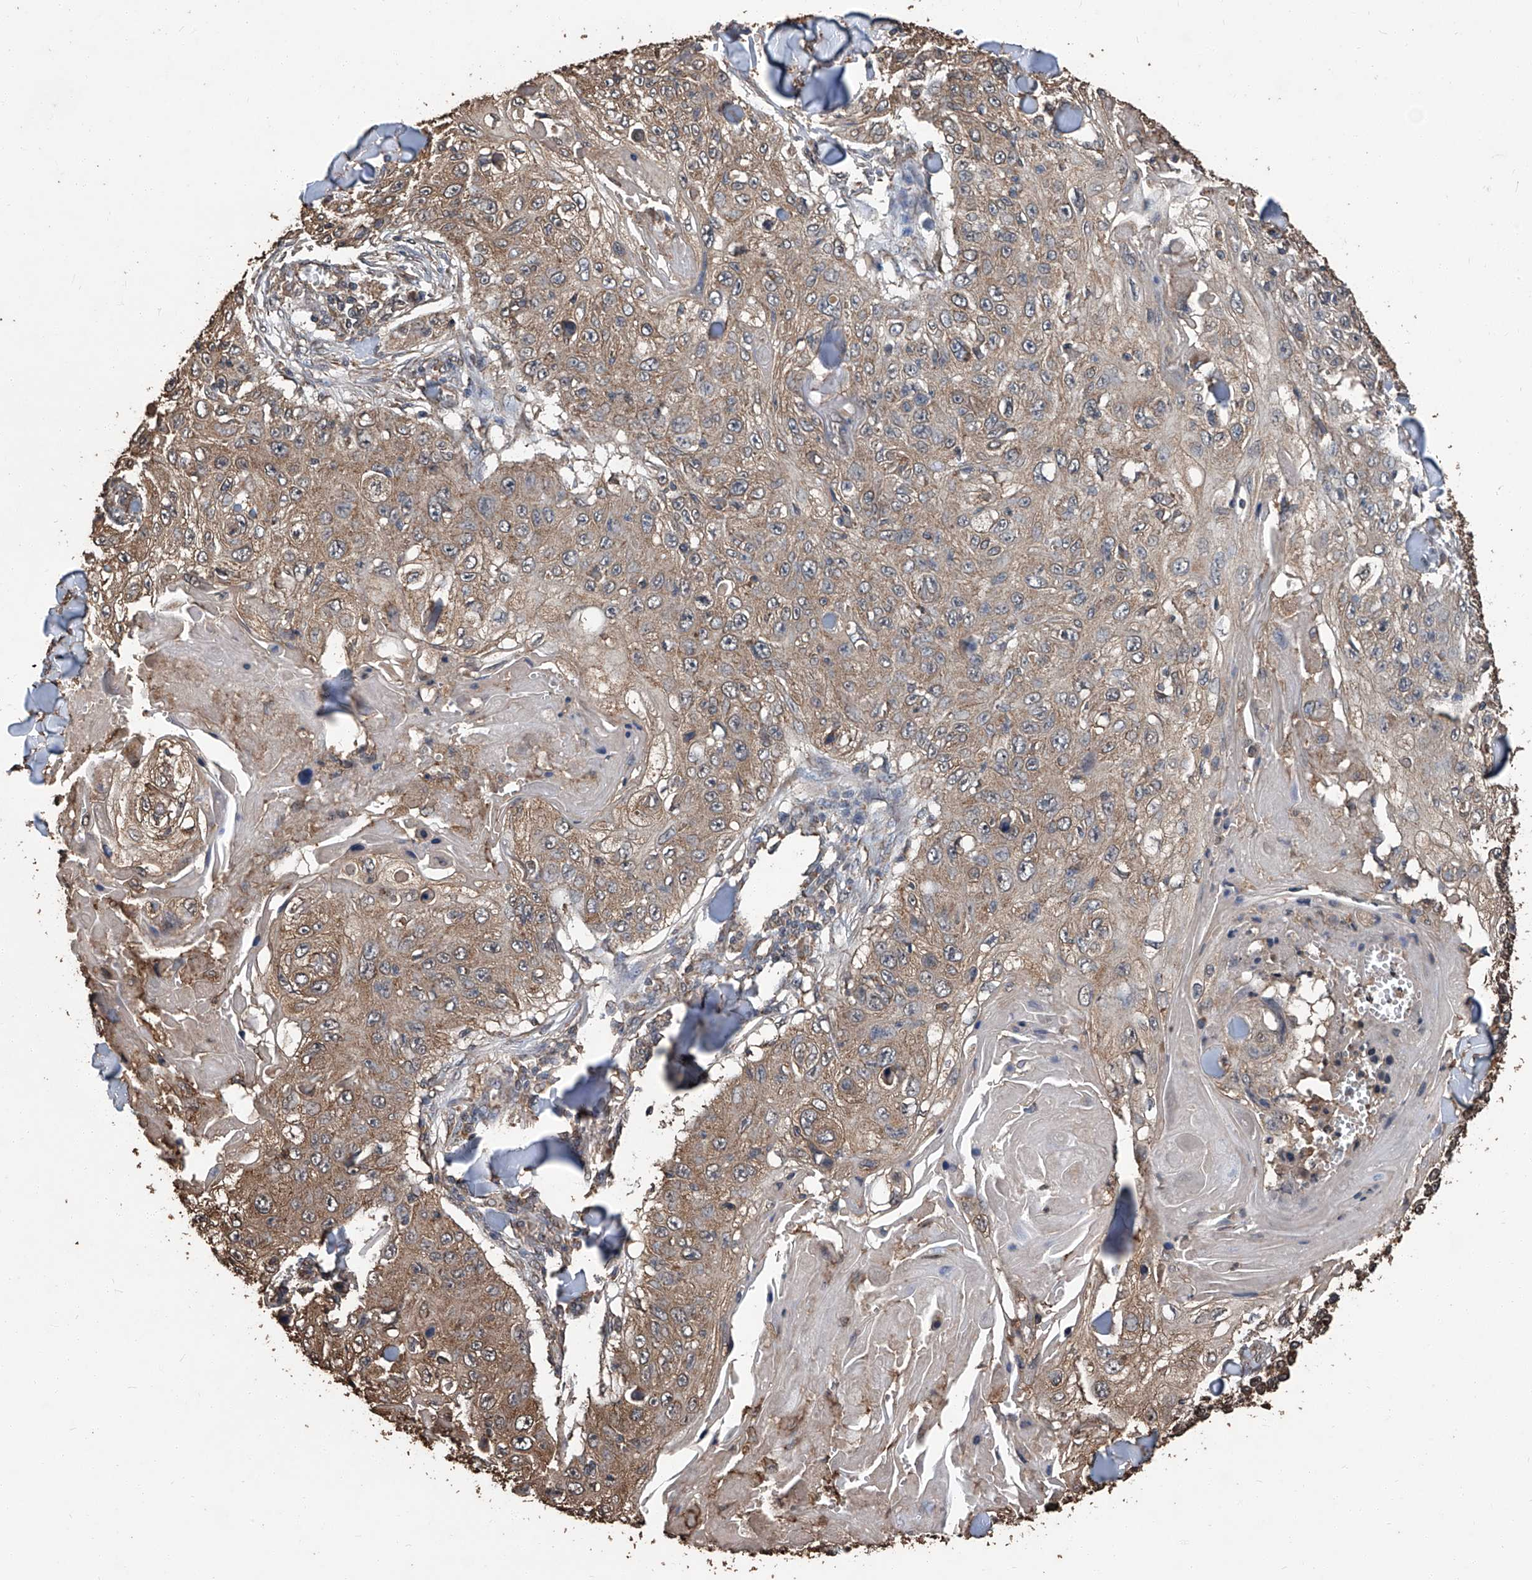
{"staining": {"intensity": "moderate", "quantity": ">75%", "location": "cytoplasmic/membranous"}, "tissue": "skin cancer", "cell_type": "Tumor cells", "image_type": "cancer", "snomed": [{"axis": "morphology", "description": "Squamous cell carcinoma, NOS"}, {"axis": "topography", "description": "Skin"}], "caption": "This histopathology image exhibits immunohistochemistry staining of human skin cancer (squamous cell carcinoma), with medium moderate cytoplasmic/membranous staining in approximately >75% of tumor cells.", "gene": "STARD7", "patient": {"sex": "male", "age": 86}}